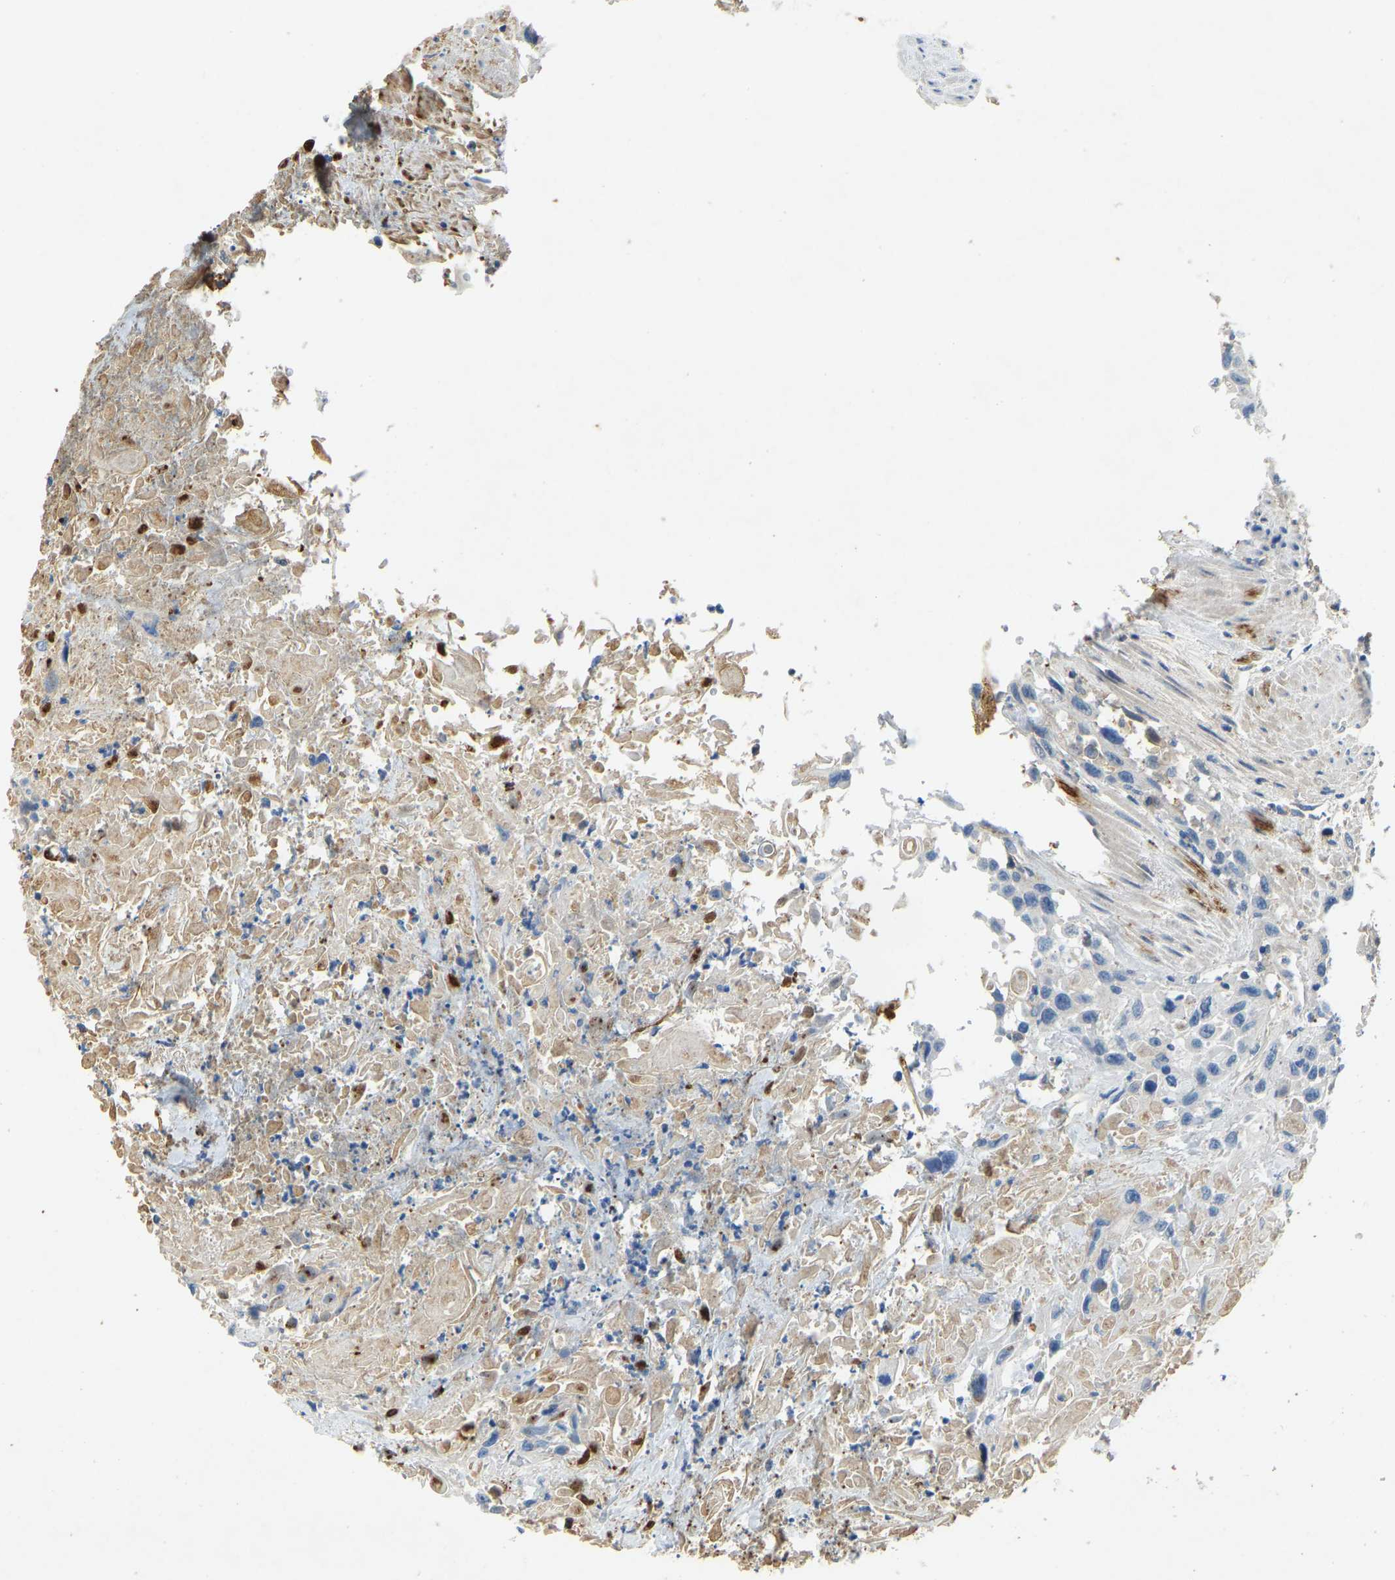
{"staining": {"intensity": "negative", "quantity": "none", "location": "none"}, "tissue": "urothelial cancer", "cell_type": "Tumor cells", "image_type": "cancer", "snomed": [{"axis": "morphology", "description": "Urothelial carcinoma, High grade"}, {"axis": "topography", "description": "Urinary bladder"}], "caption": "Micrograph shows no significant protein positivity in tumor cells of urothelial carcinoma (high-grade).", "gene": "THBS4", "patient": {"sex": "female", "age": 84}}